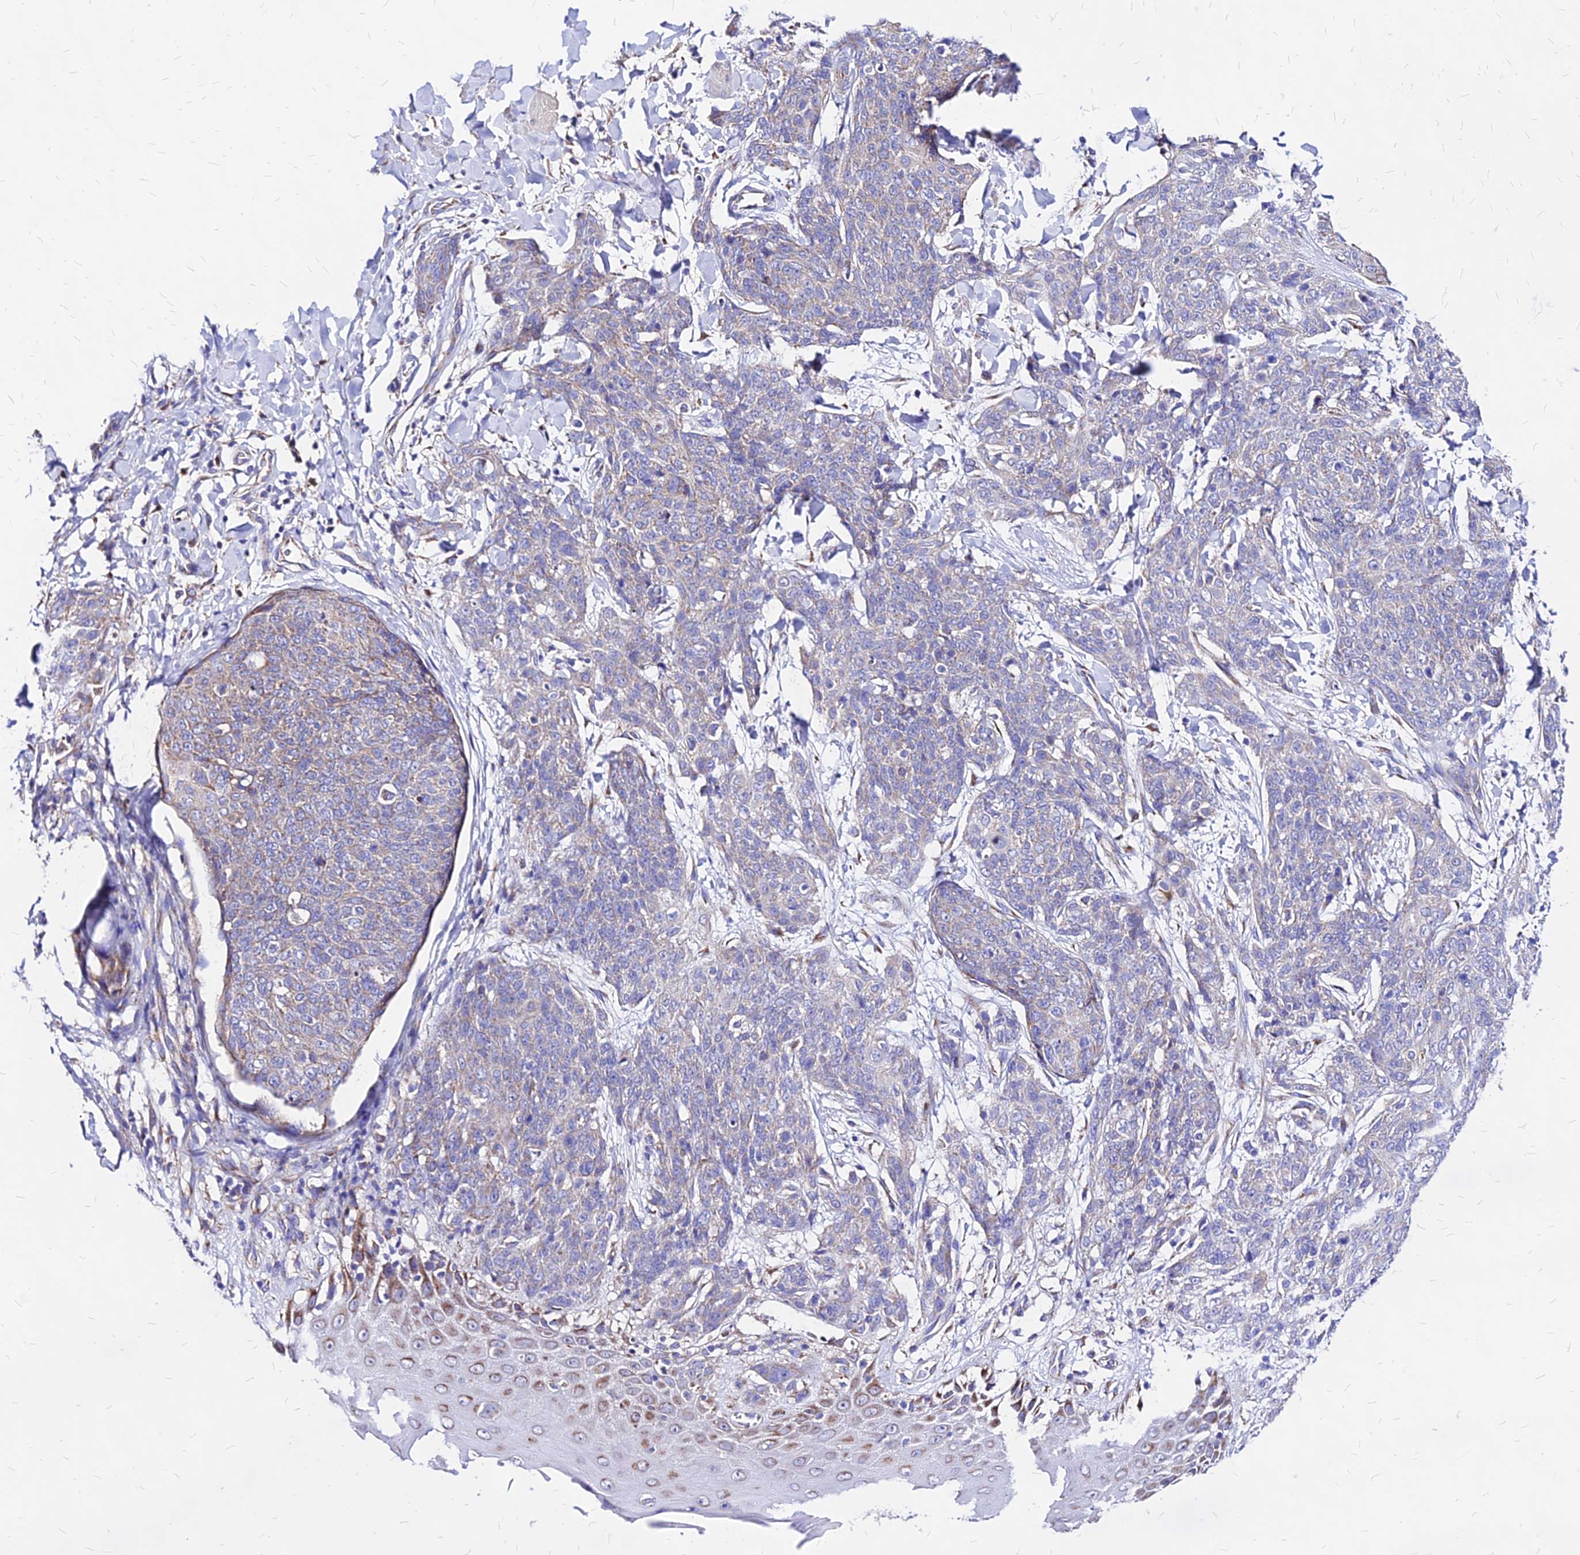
{"staining": {"intensity": "weak", "quantity": "<25%", "location": "cytoplasmic/membranous"}, "tissue": "skin cancer", "cell_type": "Tumor cells", "image_type": "cancer", "snomed": [{"axis": "morphology", "description": "Squamous cell carcinoma, NOS"}, {"axis": "topography", "description": "Skin"}, {"axis": "topography", "description": "Vulva"}], "caption": "This is an immunohistochemistry image of human skin squamous cell carcinoma. There is no expression in tumor cells.", "gene": "MRPL3", "patient": {"sex": "female", "age": 85}}